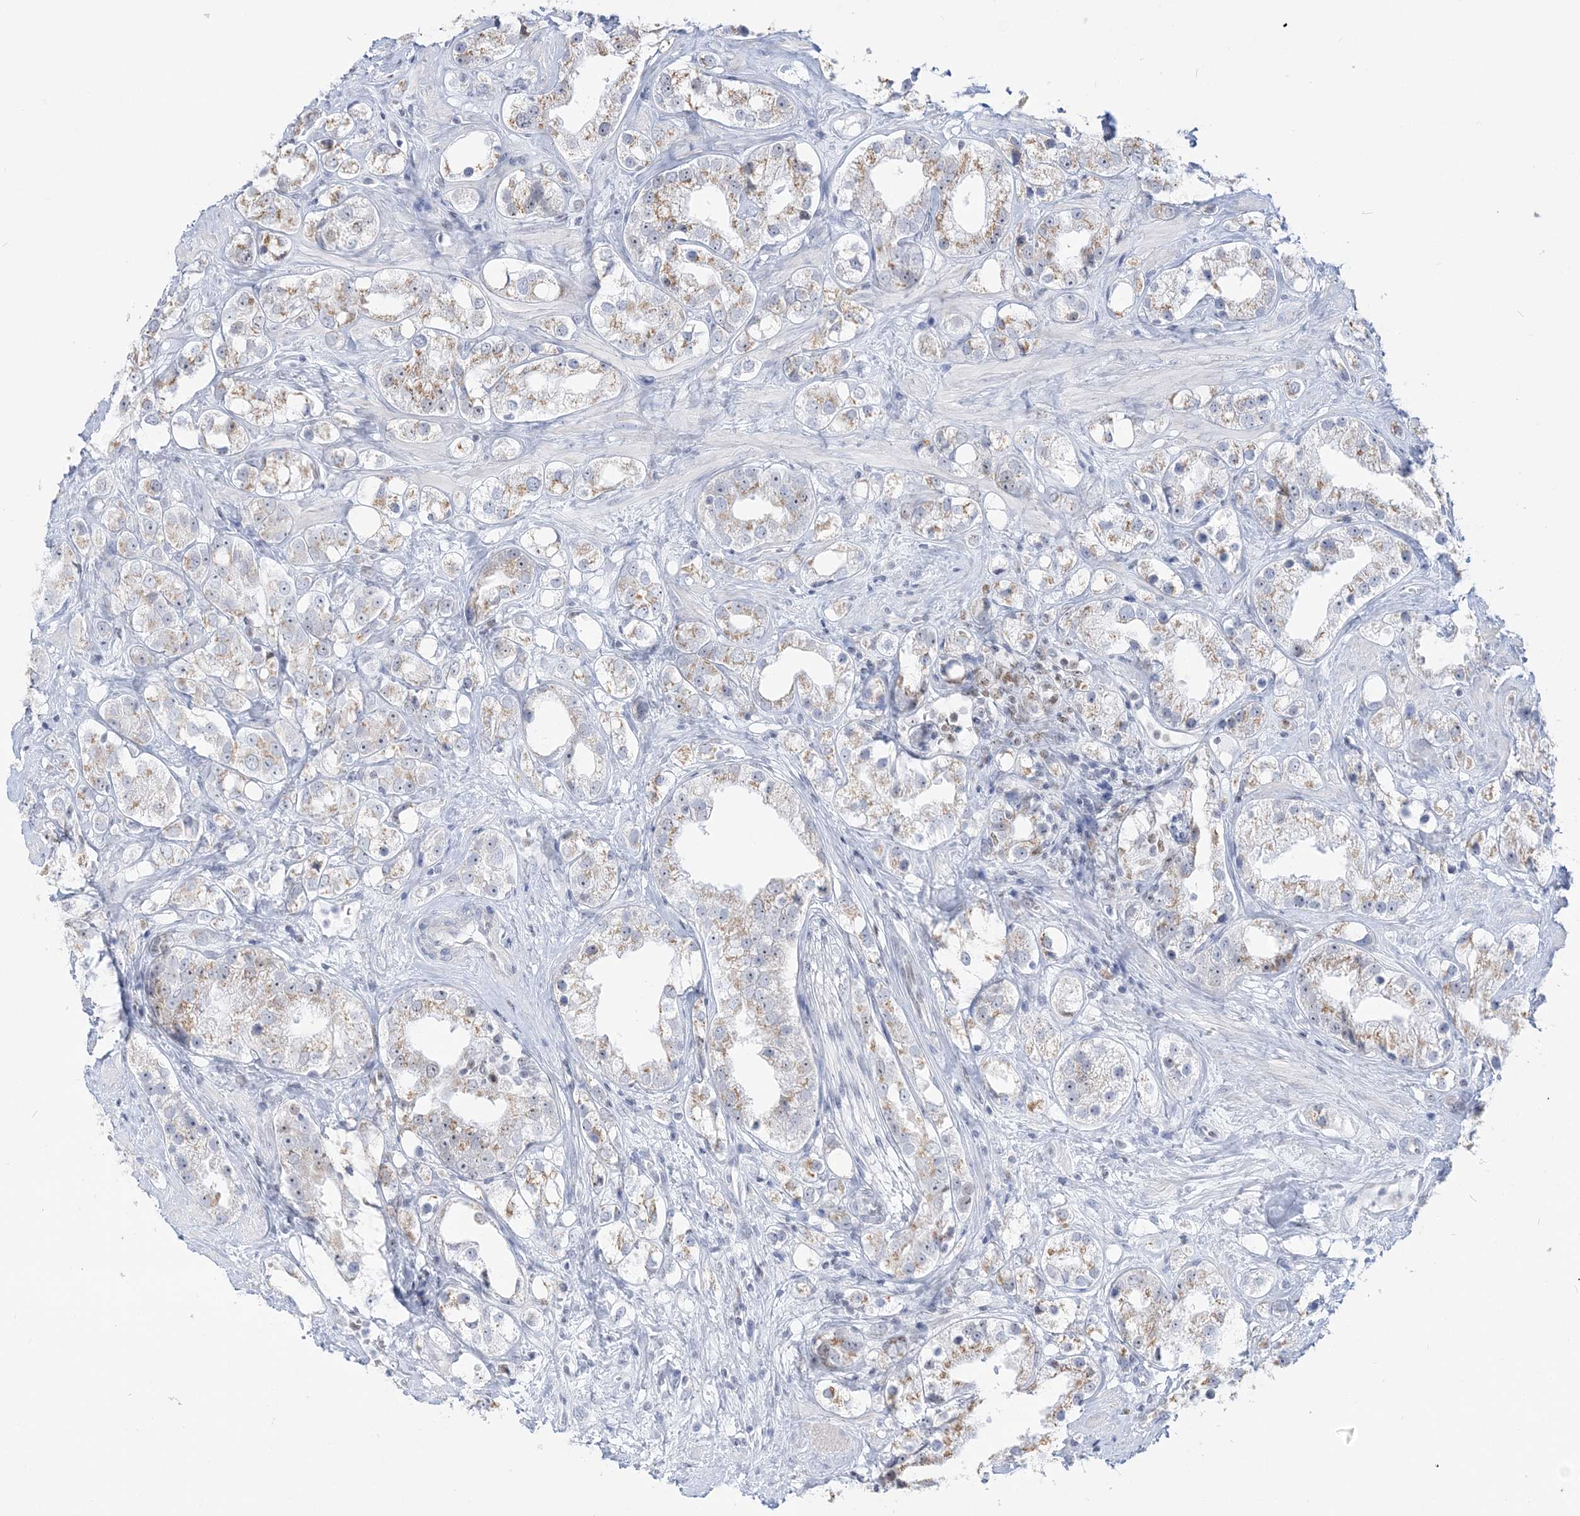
{"staining": {"intensity": "moderate", "quantity": "25%-75%", "location": "cytoplasmic/membranous"}, "tissue": "prostate cancer", "cell_type": "Tumor cells", "image_type": "cancer", "snomed": [{"axis": "morphology", "description": "Adenocarcinoma, NOS"}, {"axis": "topography", "description": "Prostate"}], "caption": "Prostate adenocarcinoma stained with DAB (3,3'-diaminobenzidine) immunohistochemistry (IHC) shows medium levels of moderate cytoplasmic/membranous staining in about 25%-75% of tumor cells.", "gene": "DDX21", "patient": {"sex": "male", "age": 79}}